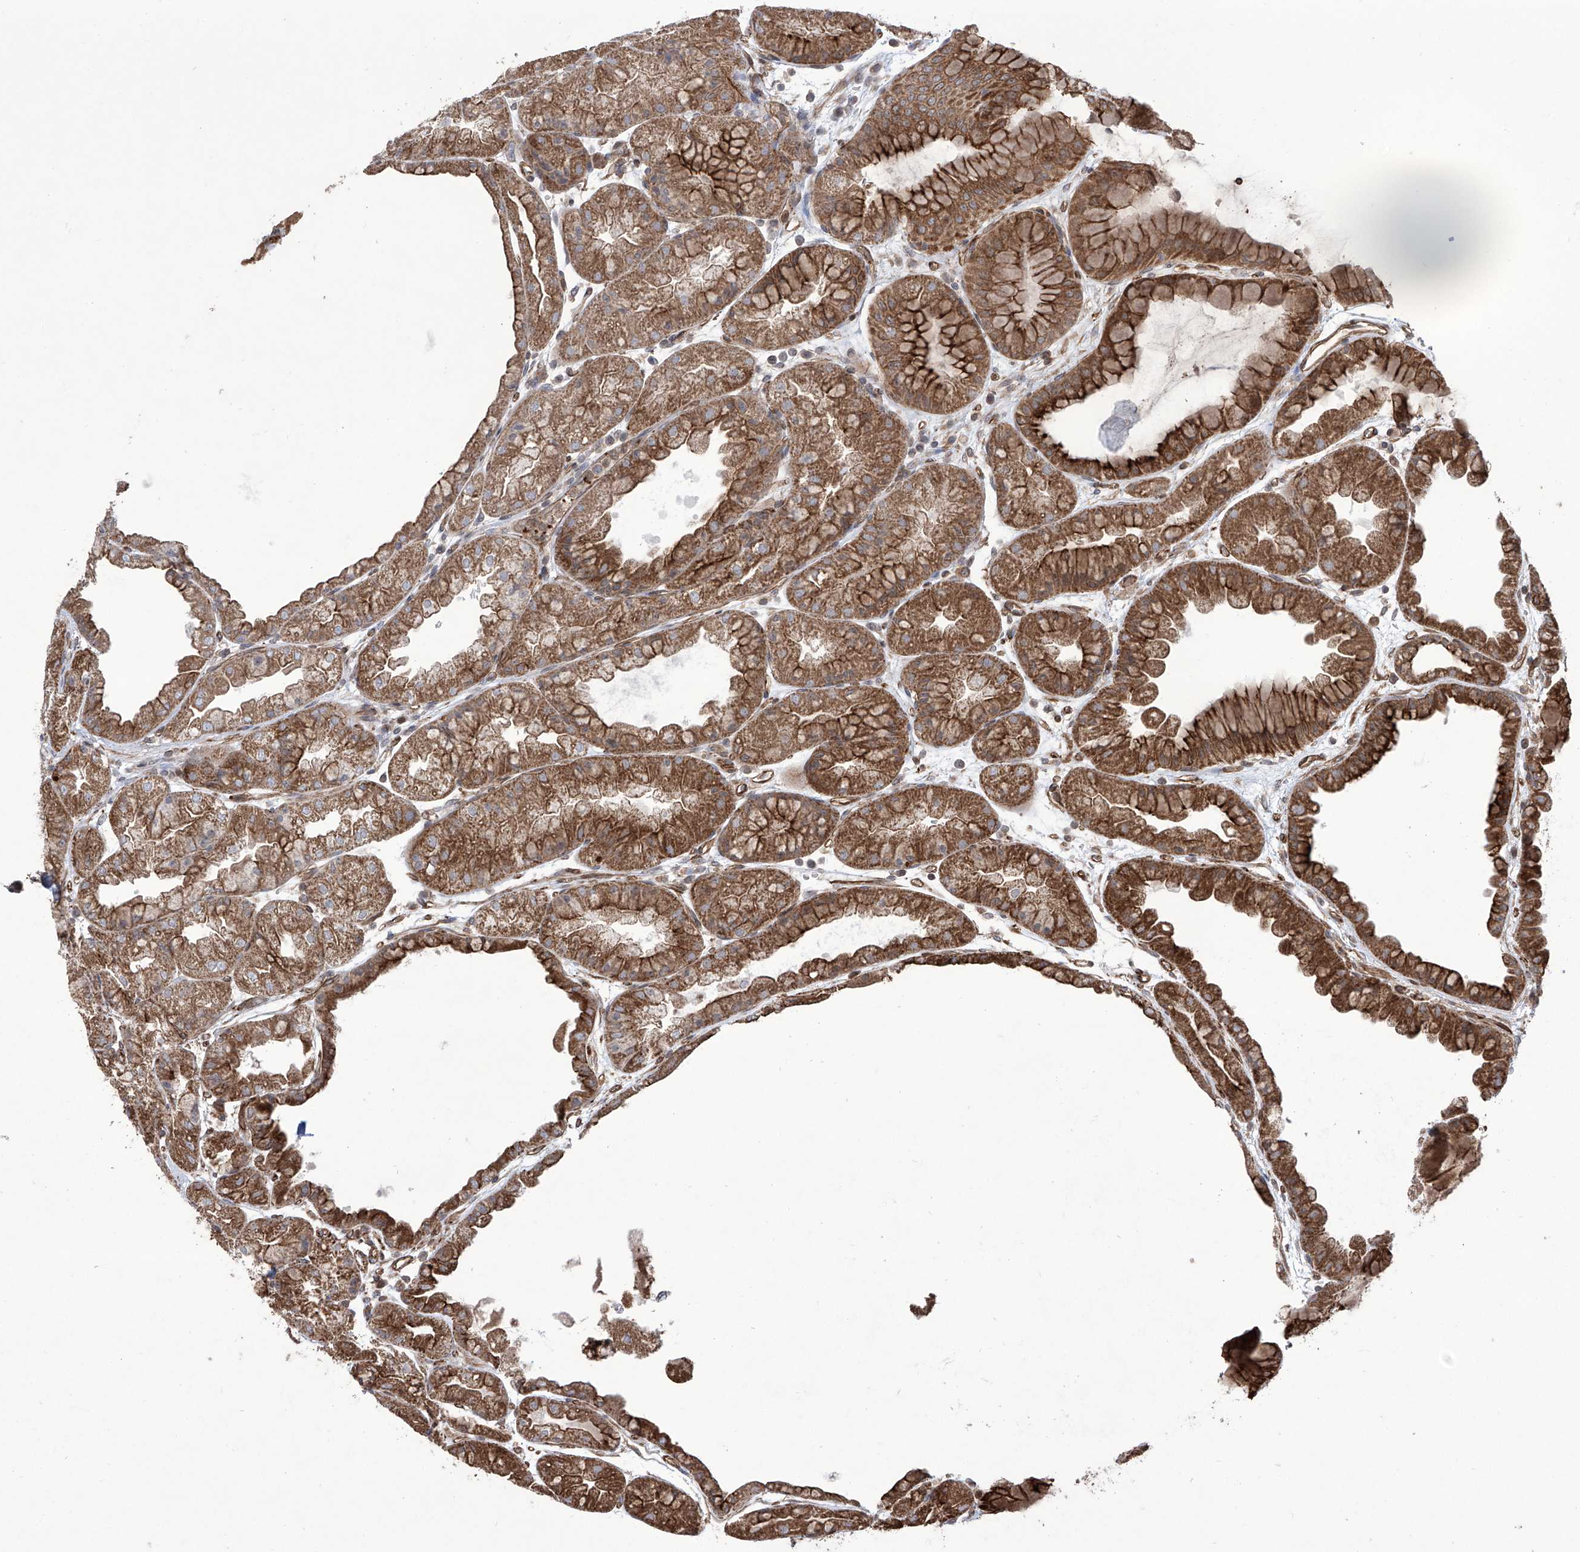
{"staining": {"intensity": "strong", "quantity": ">75%", "location": "cytoplasmic/membranous"}, "tissue": "stomach", "cell_type": "Glandular cells", "image_type": "normal", "snomed": [{"axis": "morphology", "description": "Normal tissue, NOS"}, {"axis": "topography", "description": "Stomach, upper"}], "caption": "Immunohistochemical staining of normal human stomach exhibits >75% levels of strong cytoplasmic/membranous protein expression in approximately >75% of glandular cells. (DAB (3,3'-diaminobenzidine) IHC with brightfield microscopy, high magnification).", "gene": "APAF1", "patient": {"sex": "male", "age": 47}}